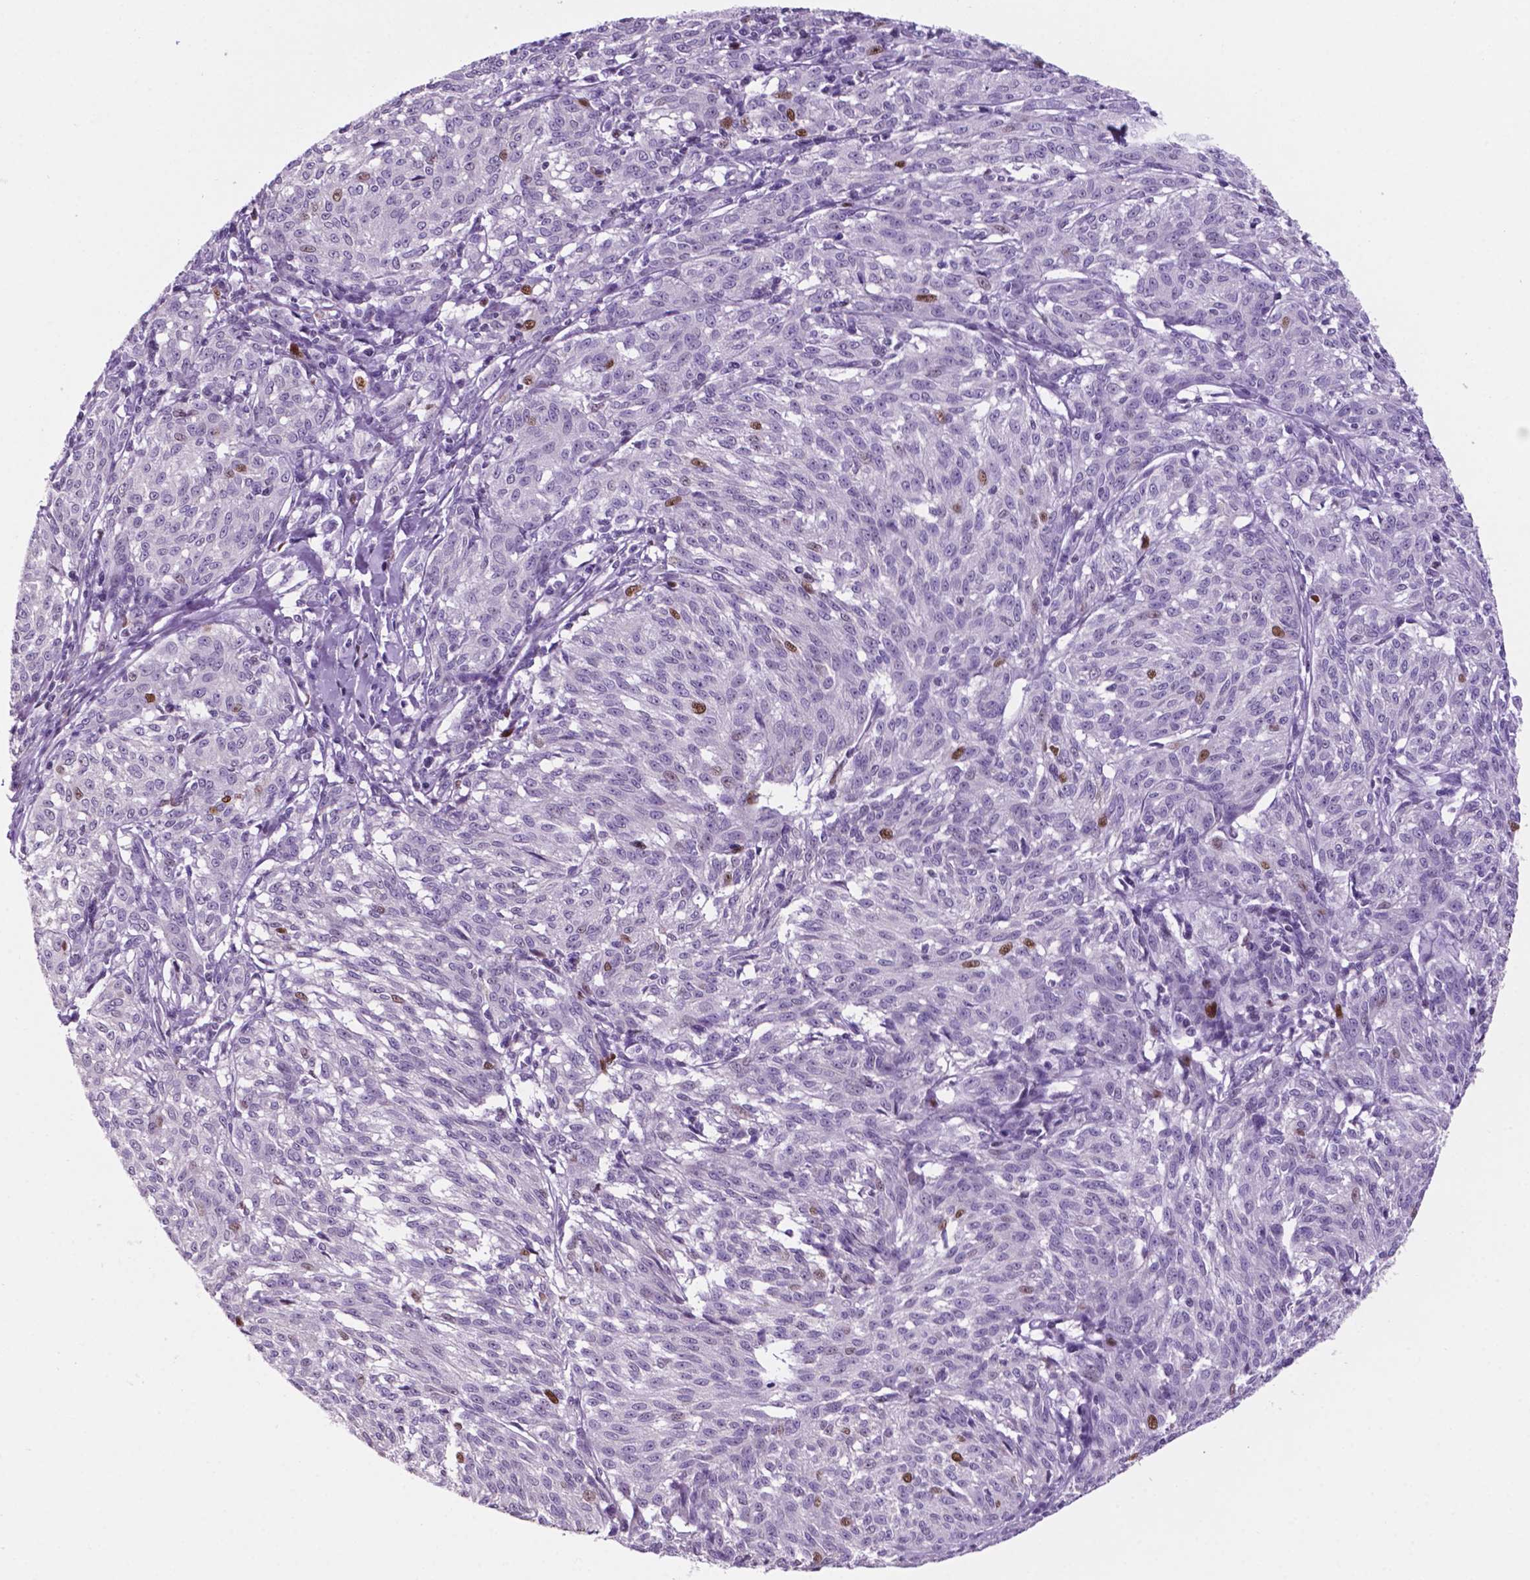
{"staining": {"intensity": "moderate", "quantity": "<25%", "location": "nuclear"}, "tissue": "melanoma", "cell_type": "Tumor cells", "image_type": "cancer", "snomed": [{"axis": "morphology", "description": "Malignant melanoma, NOS"}, {"axis": "topography", "description": "Skin"}], "caption": "Immunohistochemical staining of malignant melanoma exhibits moderate nuclear protein staining in approximately <25% of tumor cells.", "gene": "NCAPH2", "patient": {"sex": "female", "age": 72}}